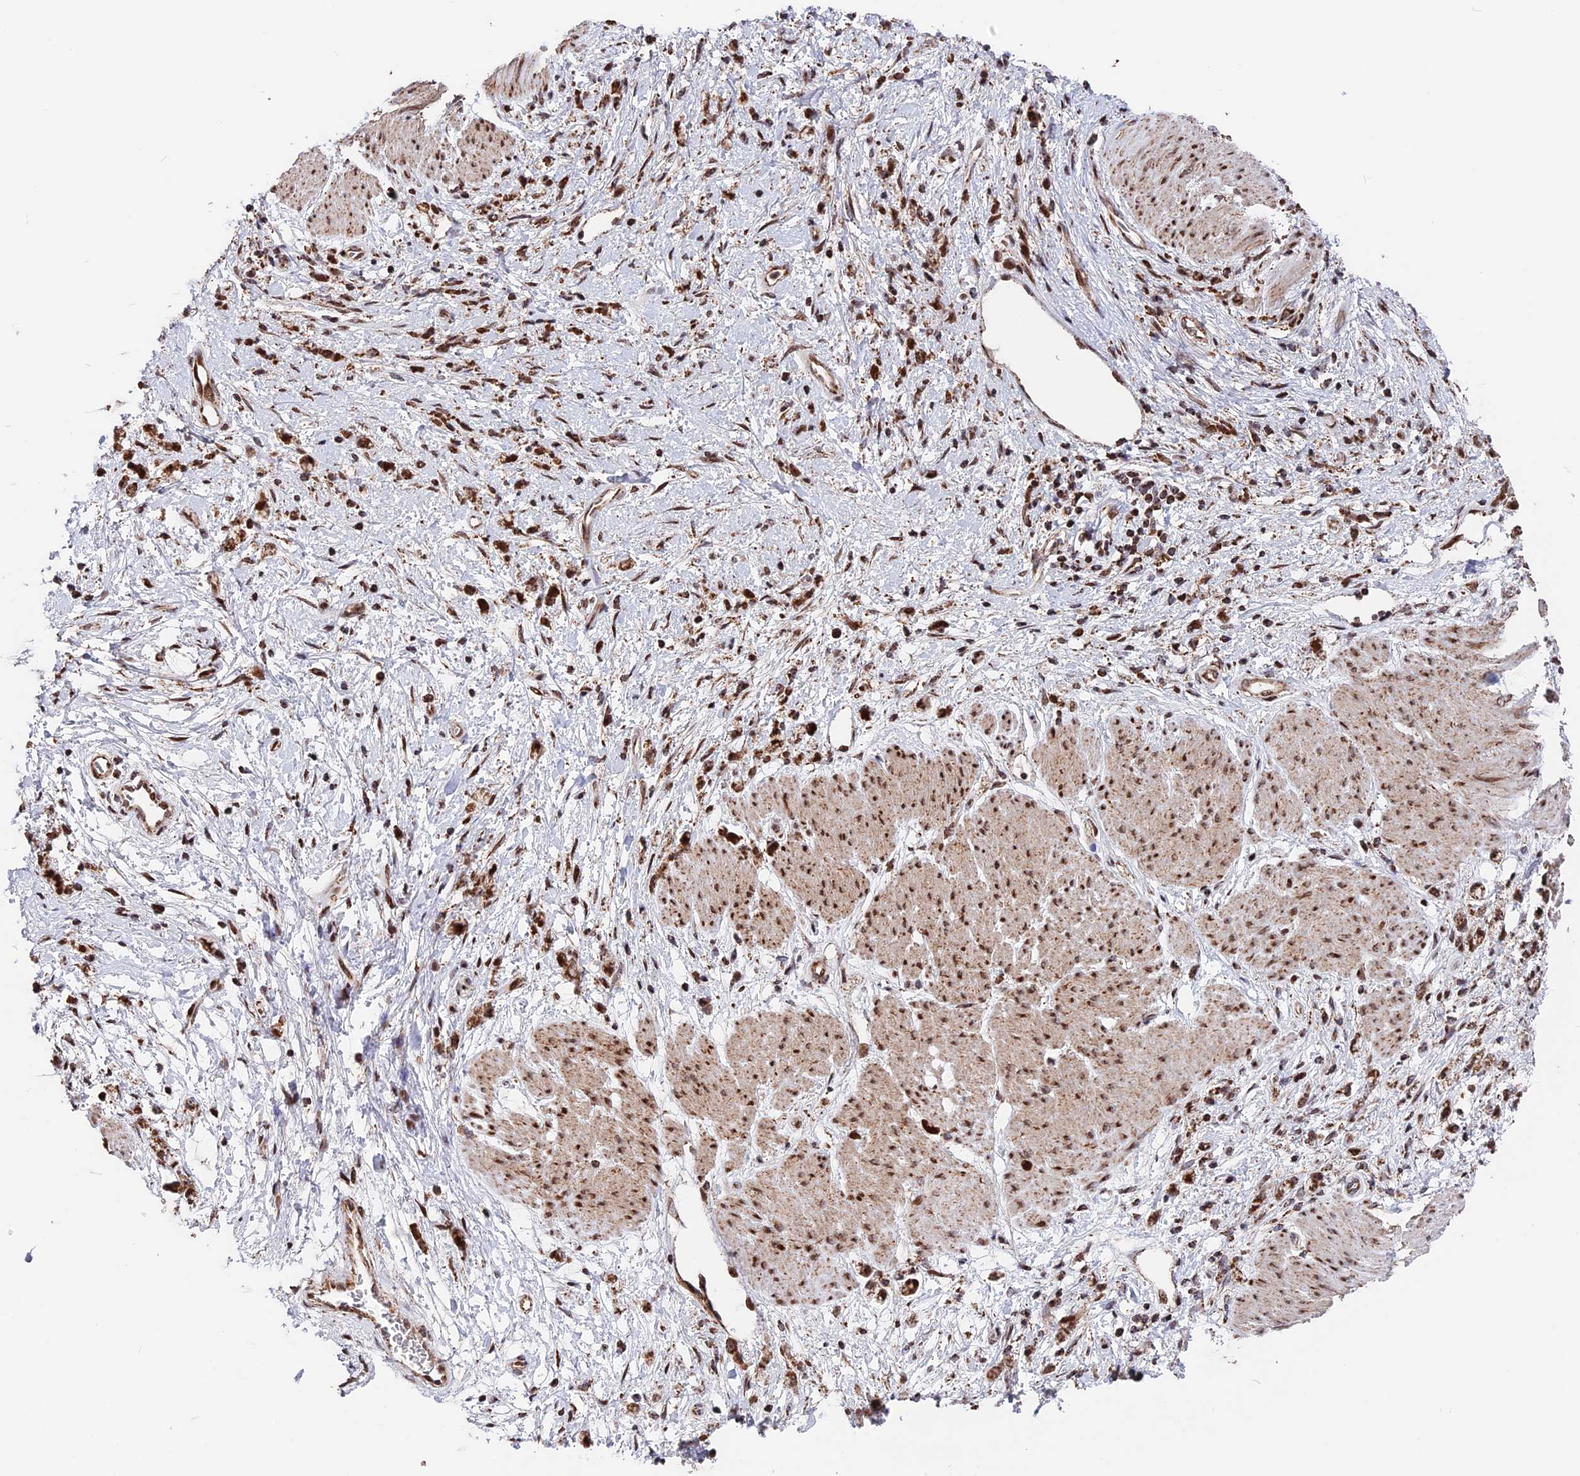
{"staining": {"intensity": "moderate", "quantity": ">75%", "location": "cytoplasmic/membranous"}, "tissue": "stomach cancer", "cell_type": "Tumor cells", "image_type": "cancer", "snomed": [{"axis": "morphology", "description": "Adenocarcinoma, NOS"}, {"axis": "topography", "description": "Stomach"}], "caption": "Stomach adenocarcinoma stained for a protein (brown) displays moderate cytoplasmic/membranous positive positivity in approximately >75% of tumor cells.", "gene": "FAM174C", "patient": {"sex": "female", "age": 60}}